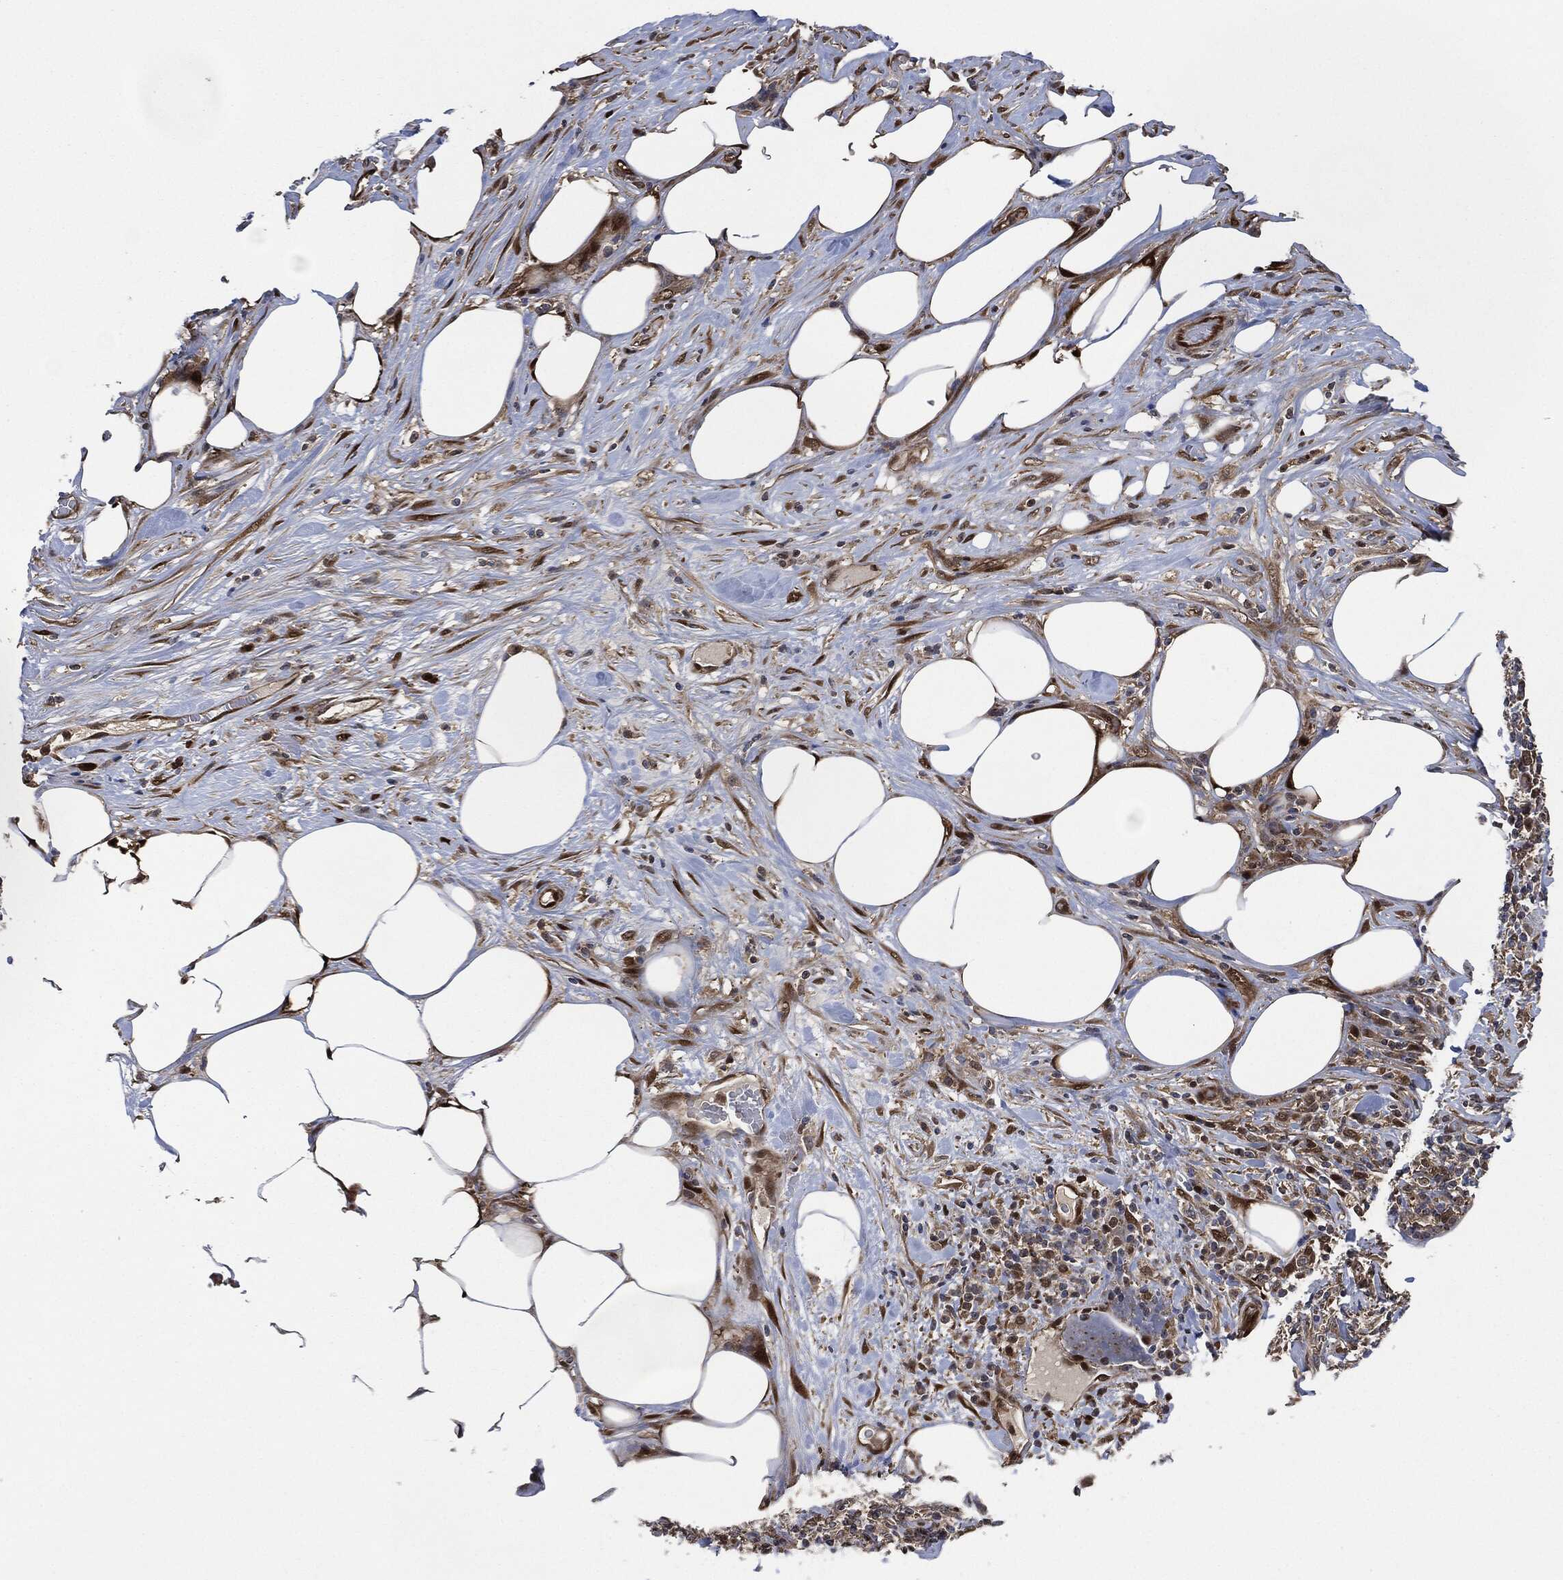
{"staining": {"intensity": "moderate", "quantity": "<25%", "location": "cytoplasmic/membranous,nuclear"}, "tissue": "lymphoma", "cell_type": "Tumor cells", "image_type": "cancer", "snomed": [{"axis": "morphology", "description": "Malignant lymphoma, non-Hodgkin's type, High grade"}, {"axis": "topography", "description": "Lymph node"}], "caption": "Moderate cytoplasmic/membranous and nuclear expression for a protein is present in about <25% of tumor cells of high-grade malignant lymphoma, non-Hodgkin's type using immunohistochemistry (IHC).", "gene": "DCTN1", "patient": {"sex": "female", "age": 84}}